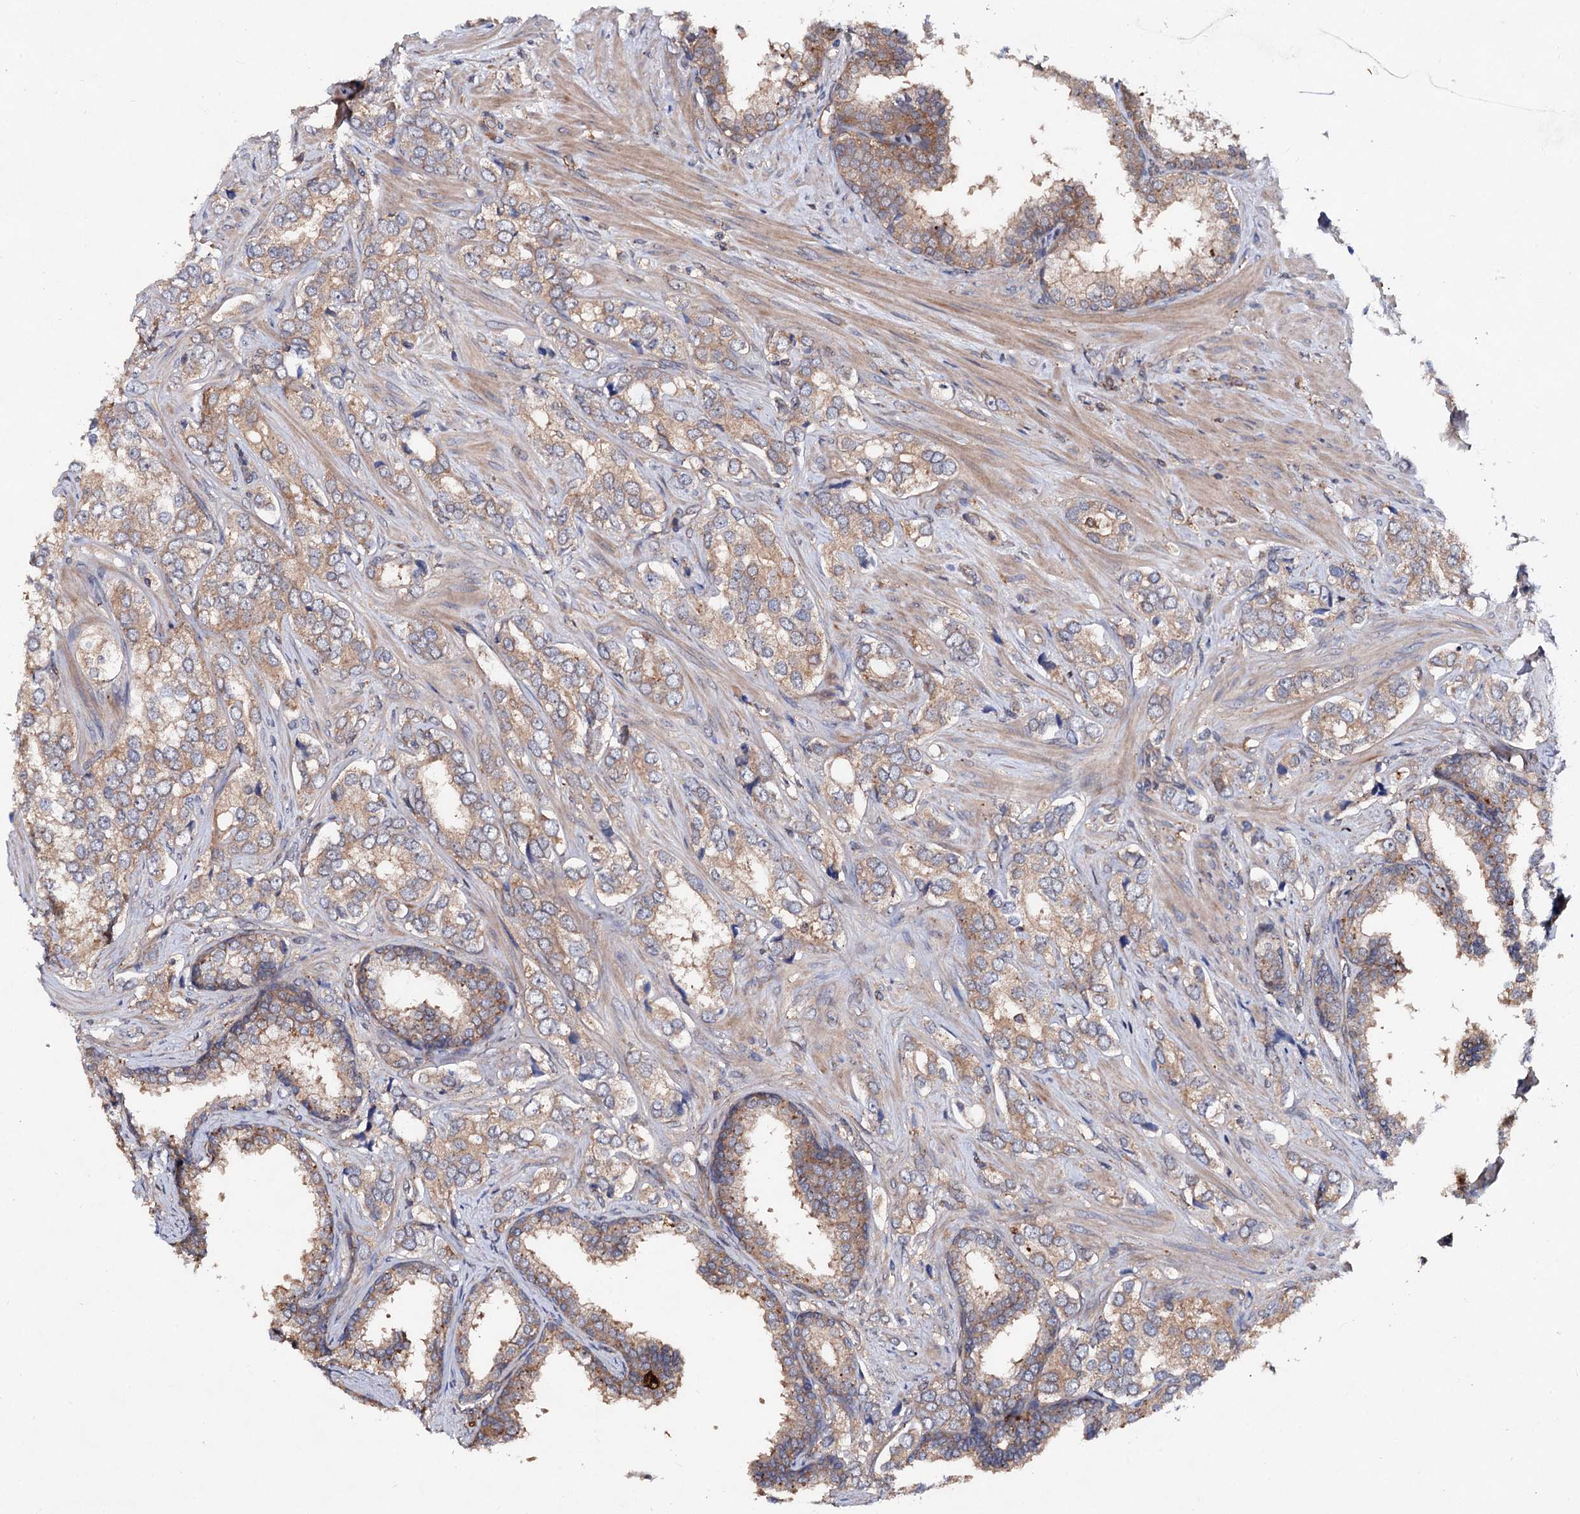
{"staining": {"intensity": "weak", "quantity": "25%-75%", "location": "cytoplasmic/membranous"}, "tissue": "prostate cancer", "cell_type": "Tumor cells", "image_type": "cancer", "snomed": [{"axis": "morphology", "description": "Adenocarcinoma, High grade"}, {"axis": "topography", "description": "Prostate"}], "caption": "A brown stain labels weak cytoplasmic/membranous staining of a protein in adenocarcinoma (high-grade) (prostate) tumor cells.", "gene": "VPS29", "patient": {"sex": "male", "age": 66}}